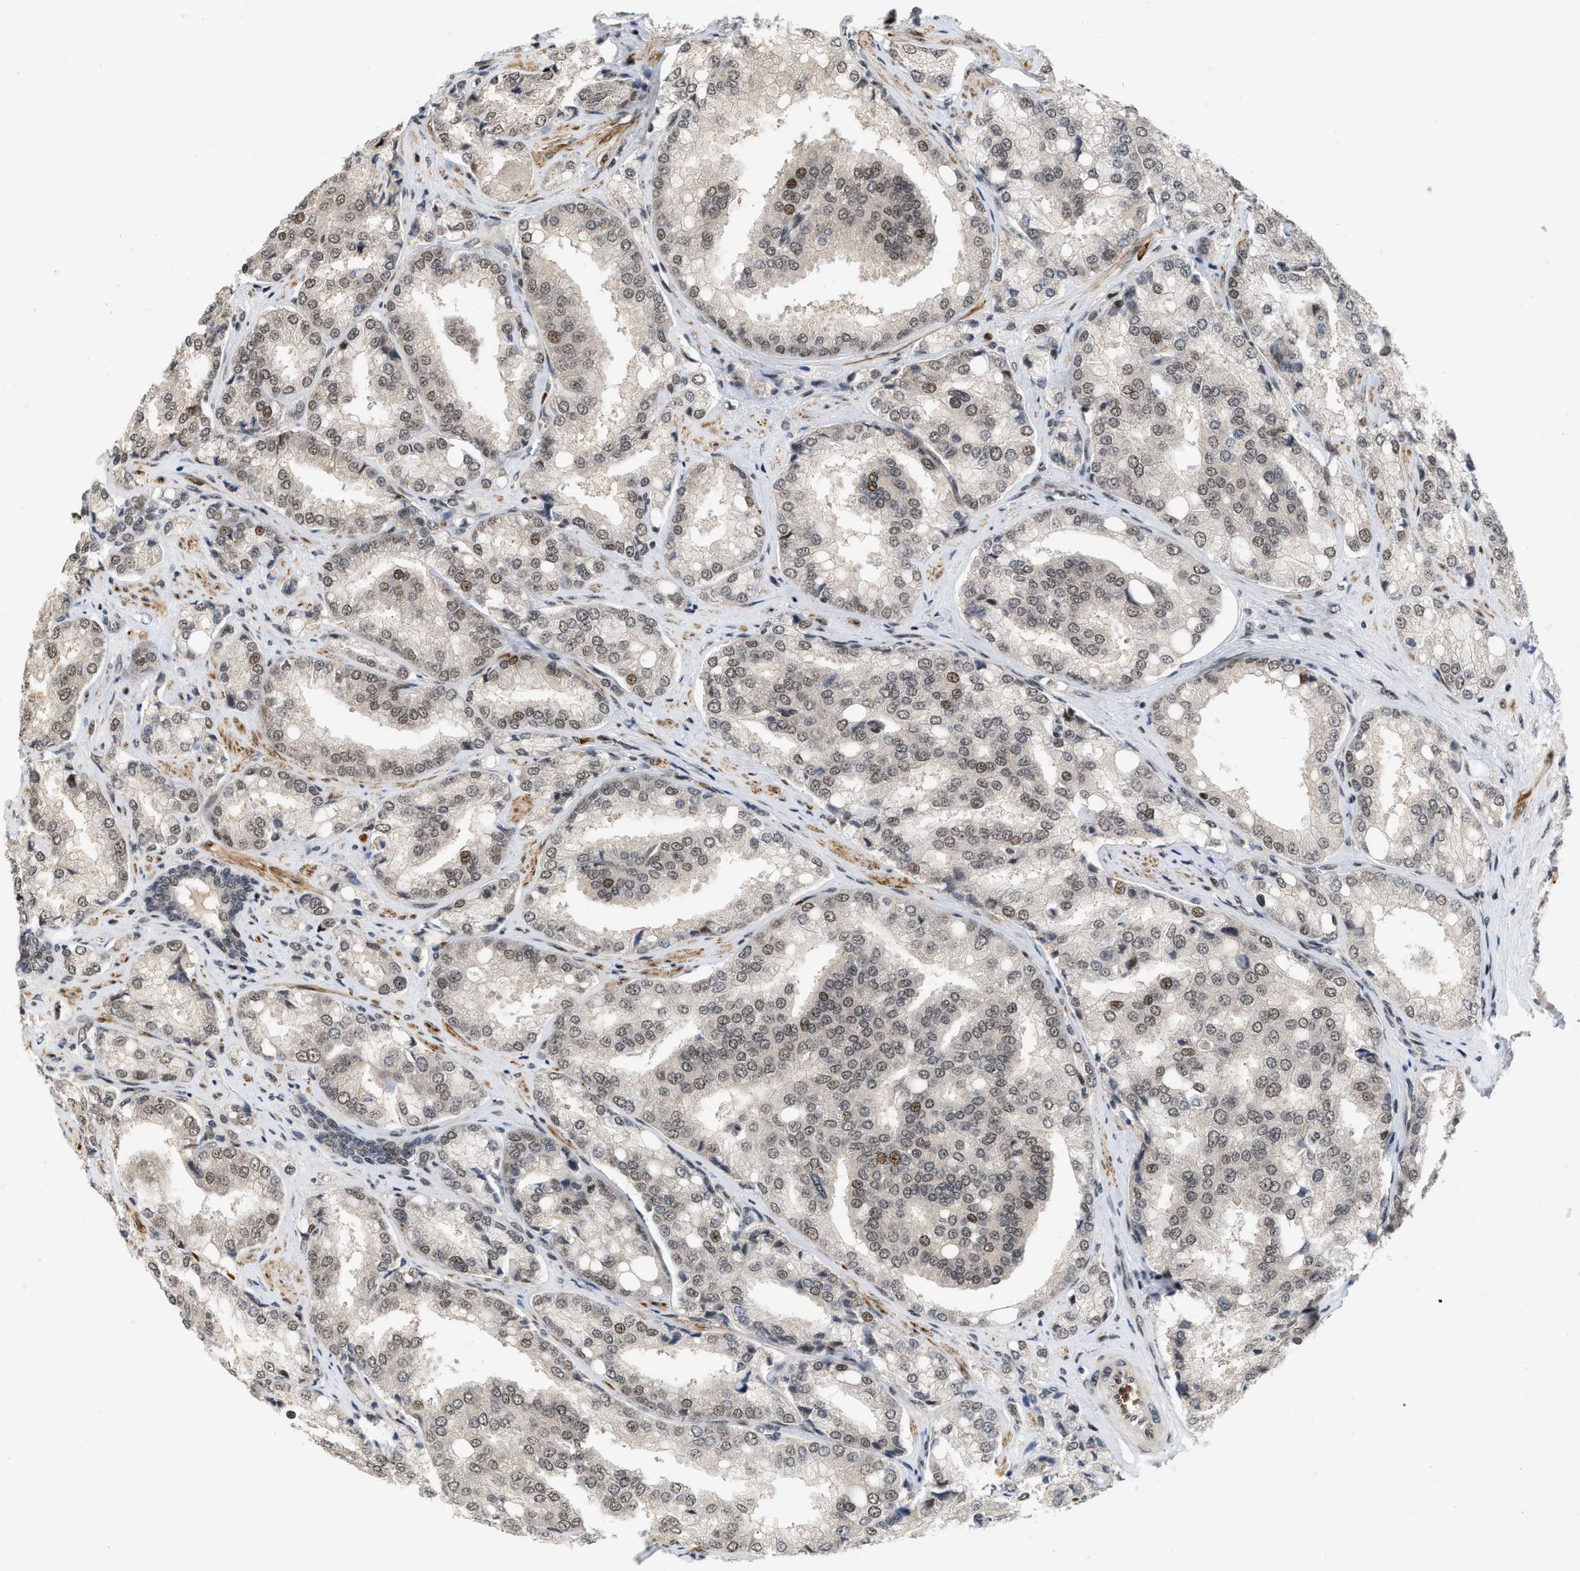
{"staining": {"intensity": "moderate", "quantity": ">75%", "location": "nuclear"}, "tissue": "prostate cancer", "cell_type": "Tumor cells", "image_type": "cancer", "snomed": [{"axis": "morphology", "description": "Adenocarcinoma, High grade"}, {"axis": "topography", "description": "Prostate"}], "caption": "Brown immunohistochemical staining in prostate cancer (adenocarcinoma (high-grade)) demonstrates moderate nuclear staining in about >75% of tumor cells. (Brightfield microscopy of DAB IHC at high magnification).", "gene": "ANKRD11", "patient": {"sex": "male", "age": 50}}